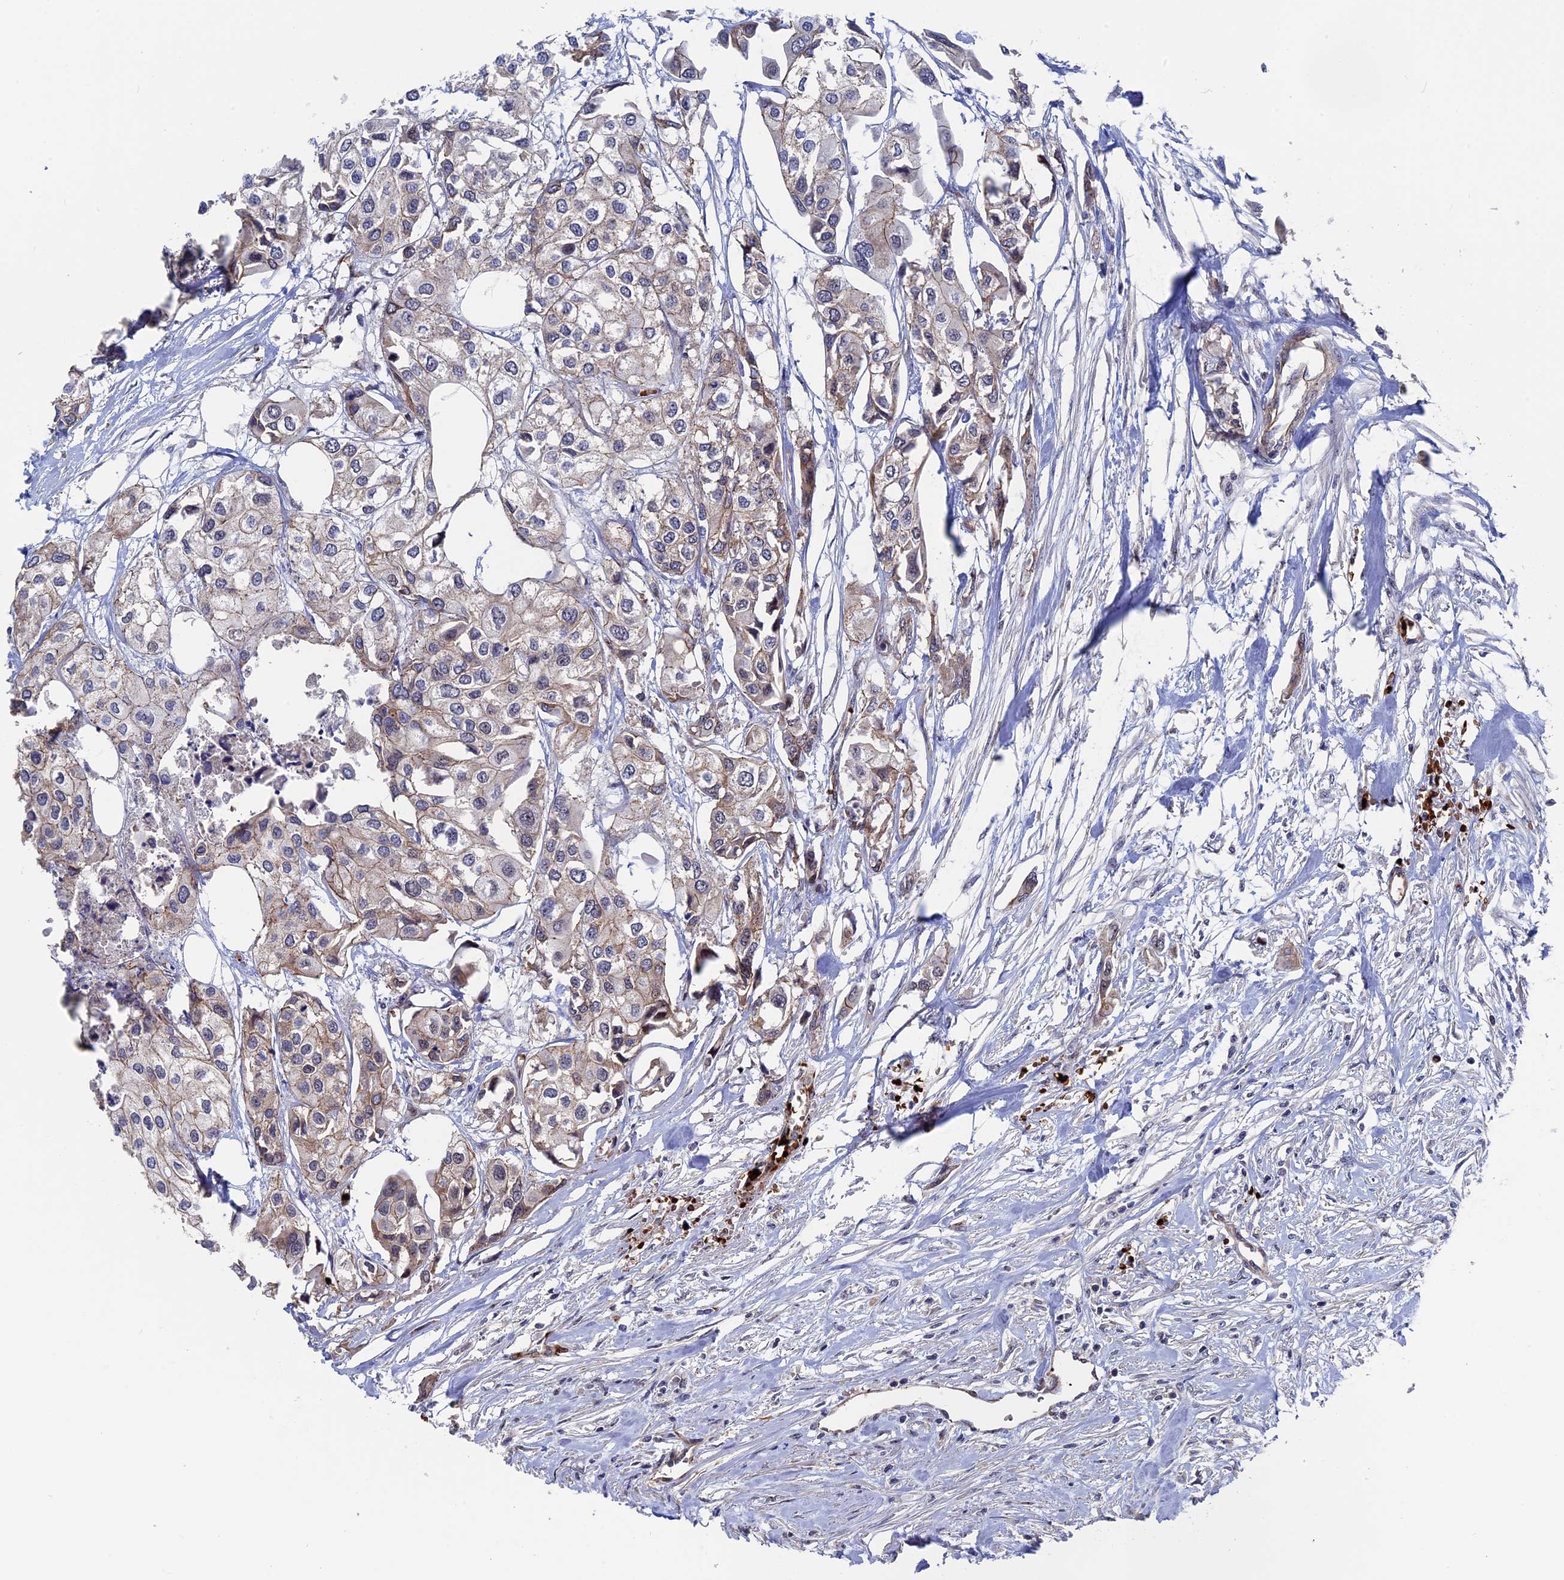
{"staining": {"intensity": "weak", "quantity": "<25%", "location": "cytoplasmic/membranous"}, "tissue": "urothelial cancer", "cell_type": "Tumor cells", "image_type": "cancer", "snomed": [{"axis": "morphology", "description": "Urothelial carcinoma, High grade"}, {"axis": "topography", "description": "Urinary bladder"}], "caption": "Tumor cells show no significant protein positivity in high-grade urothelial carcinoma.", "gene": "EXOSC9", "patient": {"sex": "male", "age": 64}}